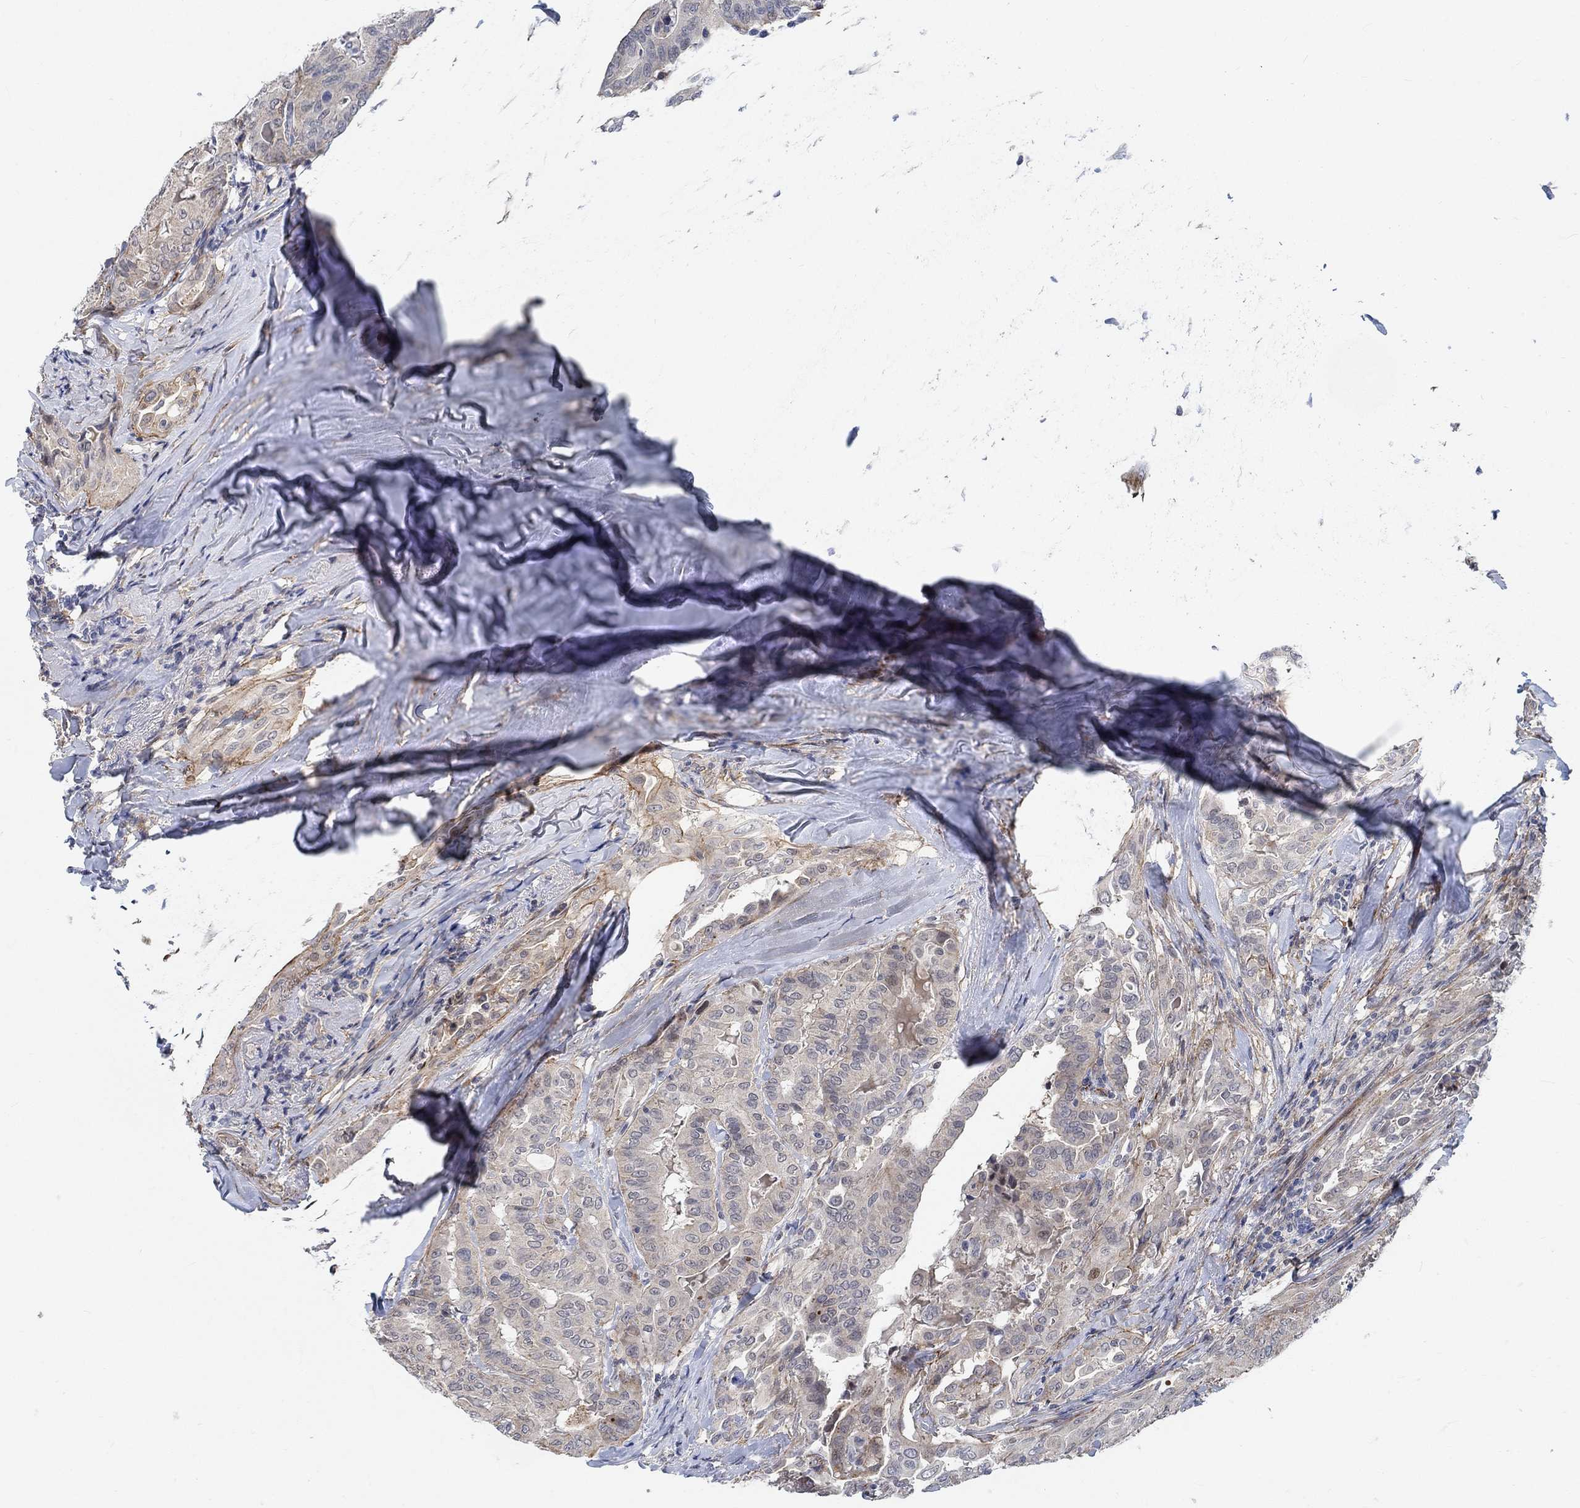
{"staining": {"intensity": "moderate", "quantity": "25%-75%", "location": "cytoplasmic/membranous"}, "tissue": "thyroid cancer", "cell_type": "Tumor cells", "image_type": "cancer", "snomed": [{"axis": "morphology", "description": "Papillary adenocarcinoma, NOS"}, {"axis": "topography", "description": "Thyroid gland"}], "caption": "IHC micrograph of neoplastic tissue: thyroid papillary adenocarcinoma stained using IHC displays medium levels of moderate protein expression localized specifically in the cytoplasmic/membranous of tumor cells, appearing as a cytoplasmic/membranous brown color.", "gene": "KCNH8", "patient": {"sex": "female", "age": 68}}